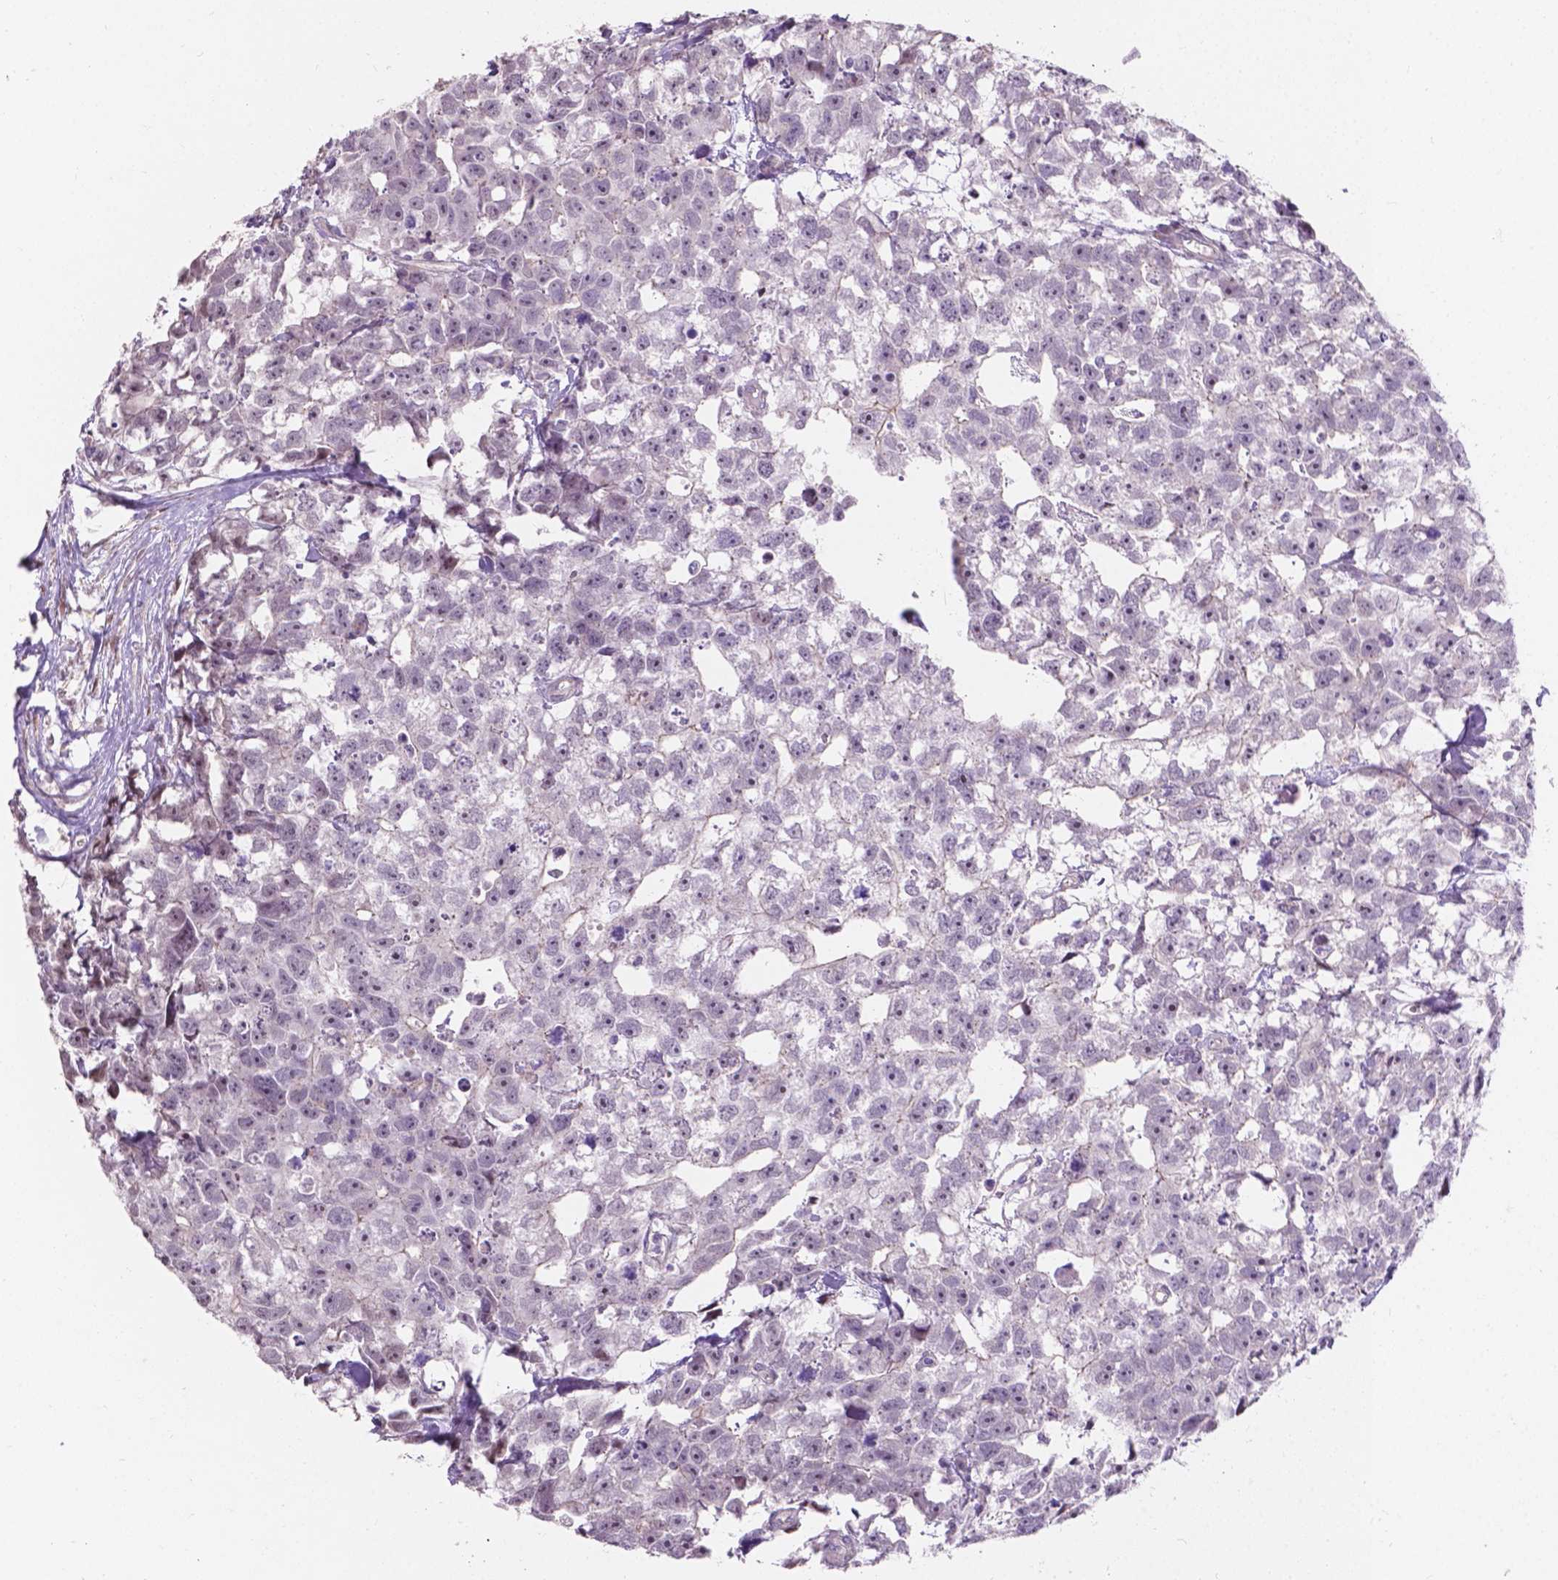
{"staining": {"intensity": "negative", "quantity": "none", "location": "none"}, "tissue": "testis cancer", "cell_type": "Tumor cells", "image_type": "cancer", "snomed": [{"axis": "morphology", "description": "Carcinoma, Embryonal, NOS"}, {"axis": "morphology", "description": "Teratoma, malignant, NOS"}, {"axis": "topography", "description": "Testis"}], "caption": "There is no significant staining in tumor cells of testis cancer. (DAB (3,3'-diaminobenzidine) IHC with hematoxylin counter stain).", "gene": "MYH14", "patient": {"sex": "male", "age": 44}}